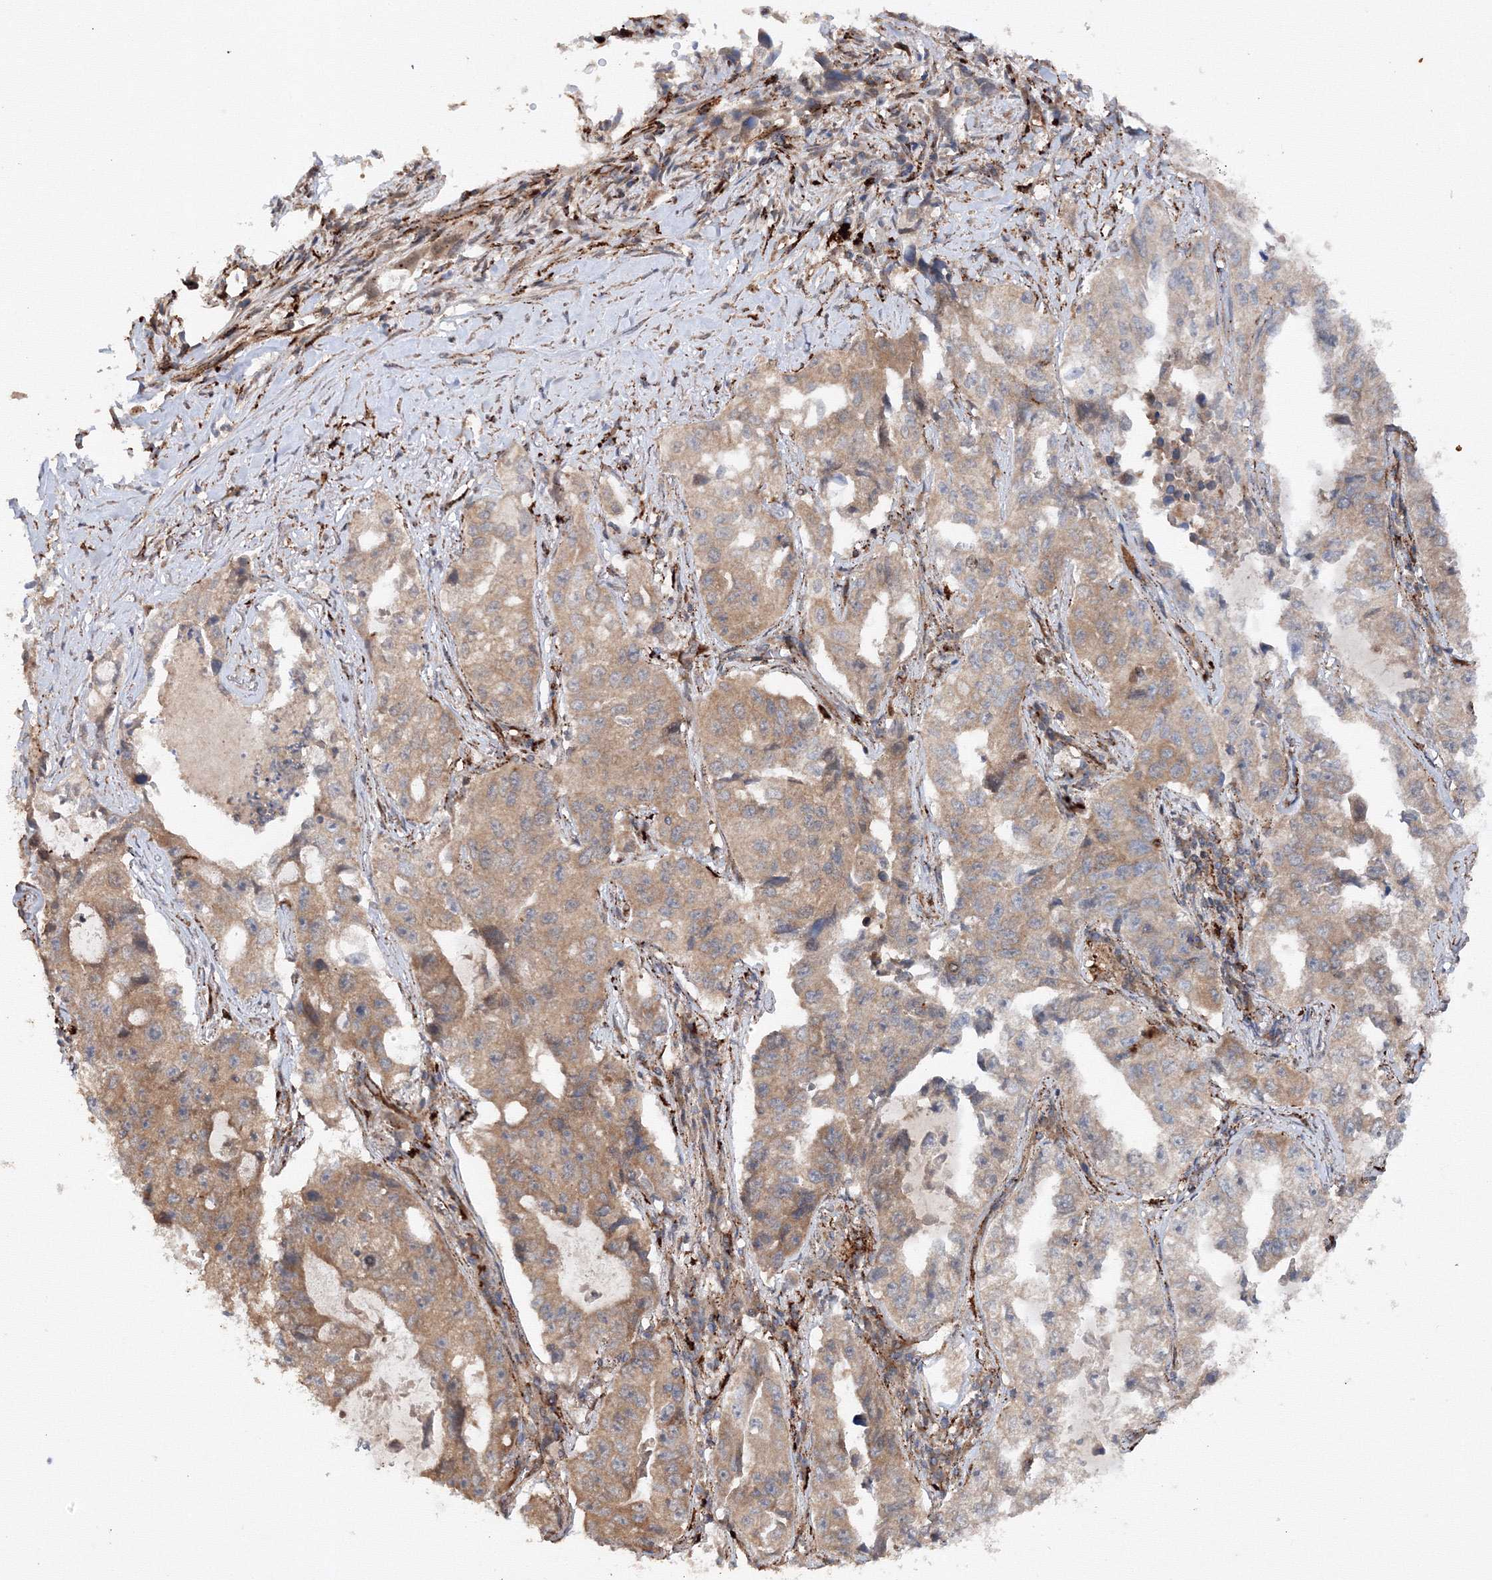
{"staining": {"intensity": "moderate", "quantity": ">75%", "location": "cytoplasmic/membranous"}, "tissue": "lung cancer", "cell_type": "Tumor cells", "image_type": "cancer", "snomed": [{"axis": "morphology", "description": "Adenocarcinoma, NOS"}, {"axis": "topography", "description": "Lung"}], "caption": "This histopathology image demonstrates lung cancer stained with IHC to label a protein in brown. The cytoplasmic/membranous of tumor cells show moderate positivity for the protein. Nuclei are counter-stained blue.", "gene": "DCTD", "patient": {"sex": "female", "age": 51}}